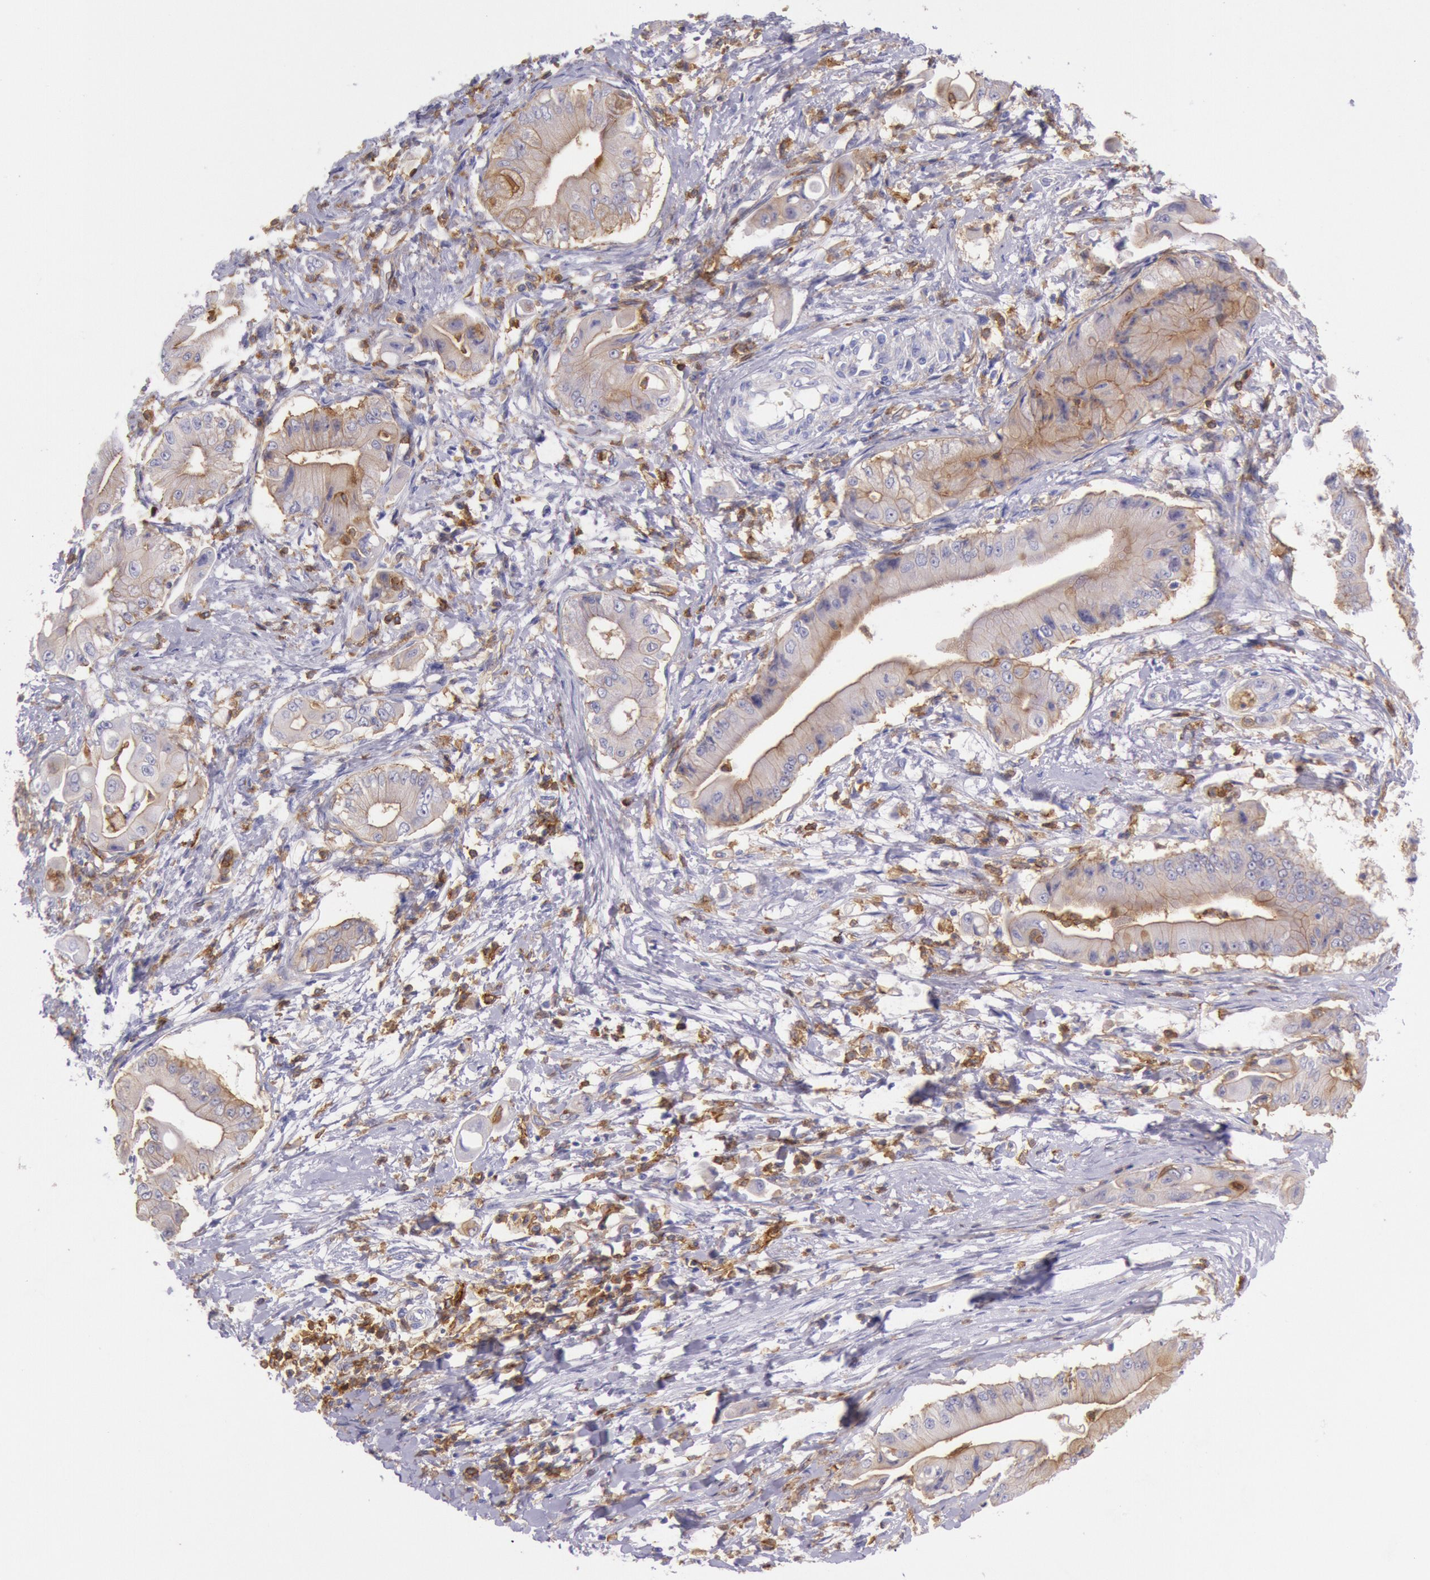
{"staining": {"intensity": "weak", "quantity": "<25%", "location": "cytoplasmic/membranous"}, "tissue": "pancreatic cancer", "cell_type": "Tumor cells", "image_type": "cancer", "snomed": [{"axis": "morphology", "description": "Adenocarcinoma, NOS"}, {"axis": "topography", "description": "Pancreas"}], "caption": "This is an immunohistochemistry photomicrograph of human pancreatic cancer. There is no positivity in tumor cells.", "gene": "LYN", "patient": {"sex": "male", "age": 62}}